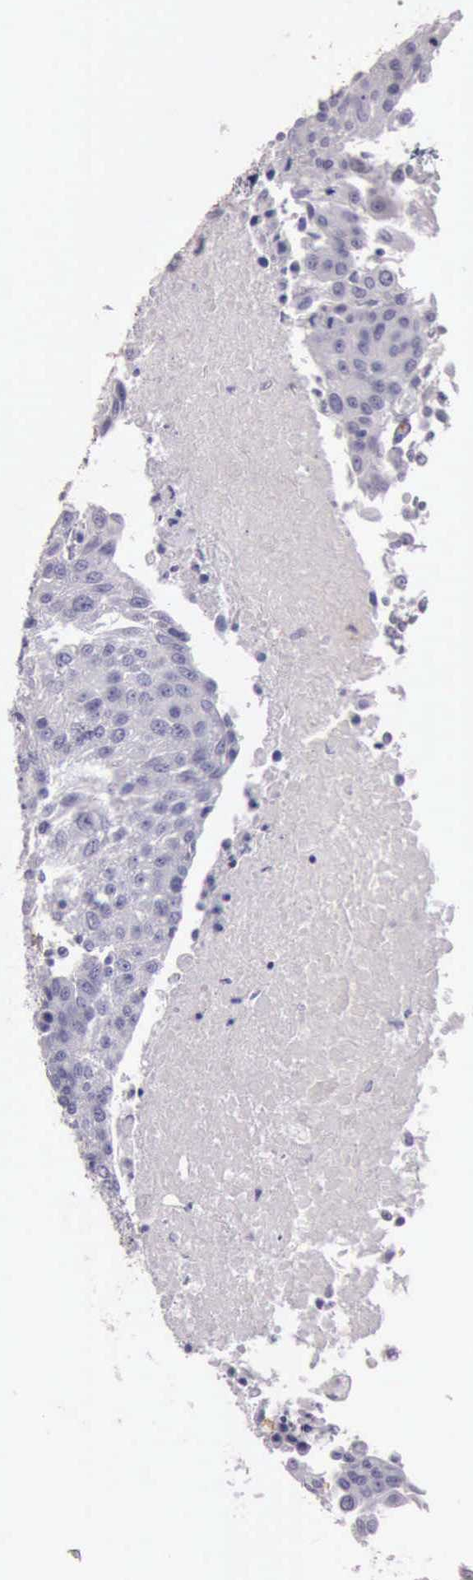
{"staining": {"intensity": "negative", "quantity": "none", "location": "none"}, "tissue": "urothelial cancer", "cell_type": "Tumor cells", "image_type": "cancer", "snomed": [{"axis": "morphology", "description": "Urothelial carcinoma, High grade"}, {"axis": "topography", "description": "Urinary bladder"}], "caption": "A histopathology image of human urothelial cancer is negative for staining in tumor cells.", "gene": "TCEANC", "patient": {"sex": "female", "age": 85}}